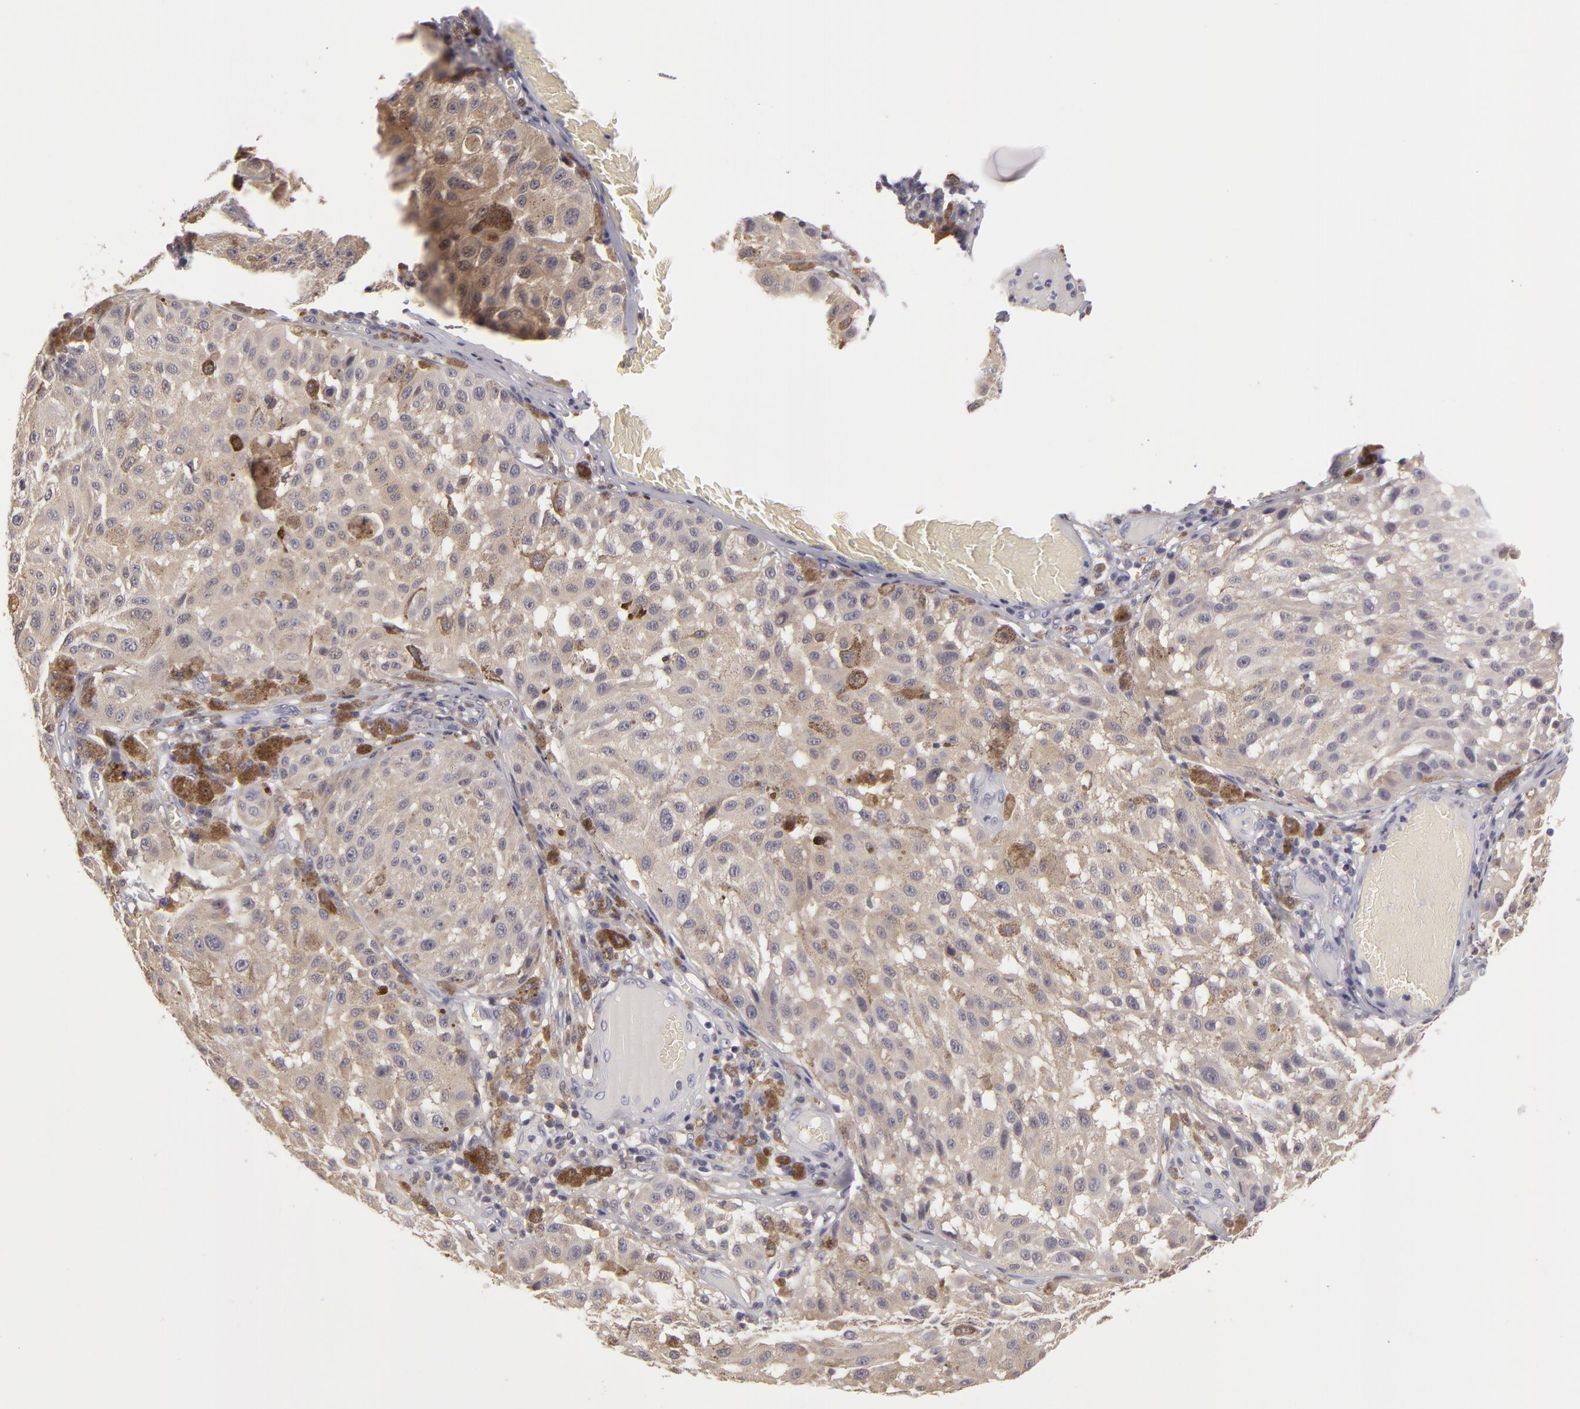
{"staining": {"intensity": "negative", "quantity": "none", "location": "none"}, "tissue": "melanoma", "cell_type": "Tumor cells", "image_type": "cancer", "snomed": [{"axis": "morphology", "description": "Malignant melanoma, NOS"}, {"axis": "topography", "description": "Skin"}], "caption": "Histopathology image shows no protein staining in tumor cells of melanoma tissue.", "gene": "GNPDA1", "patient": {"sex": "female", "age": 64}}